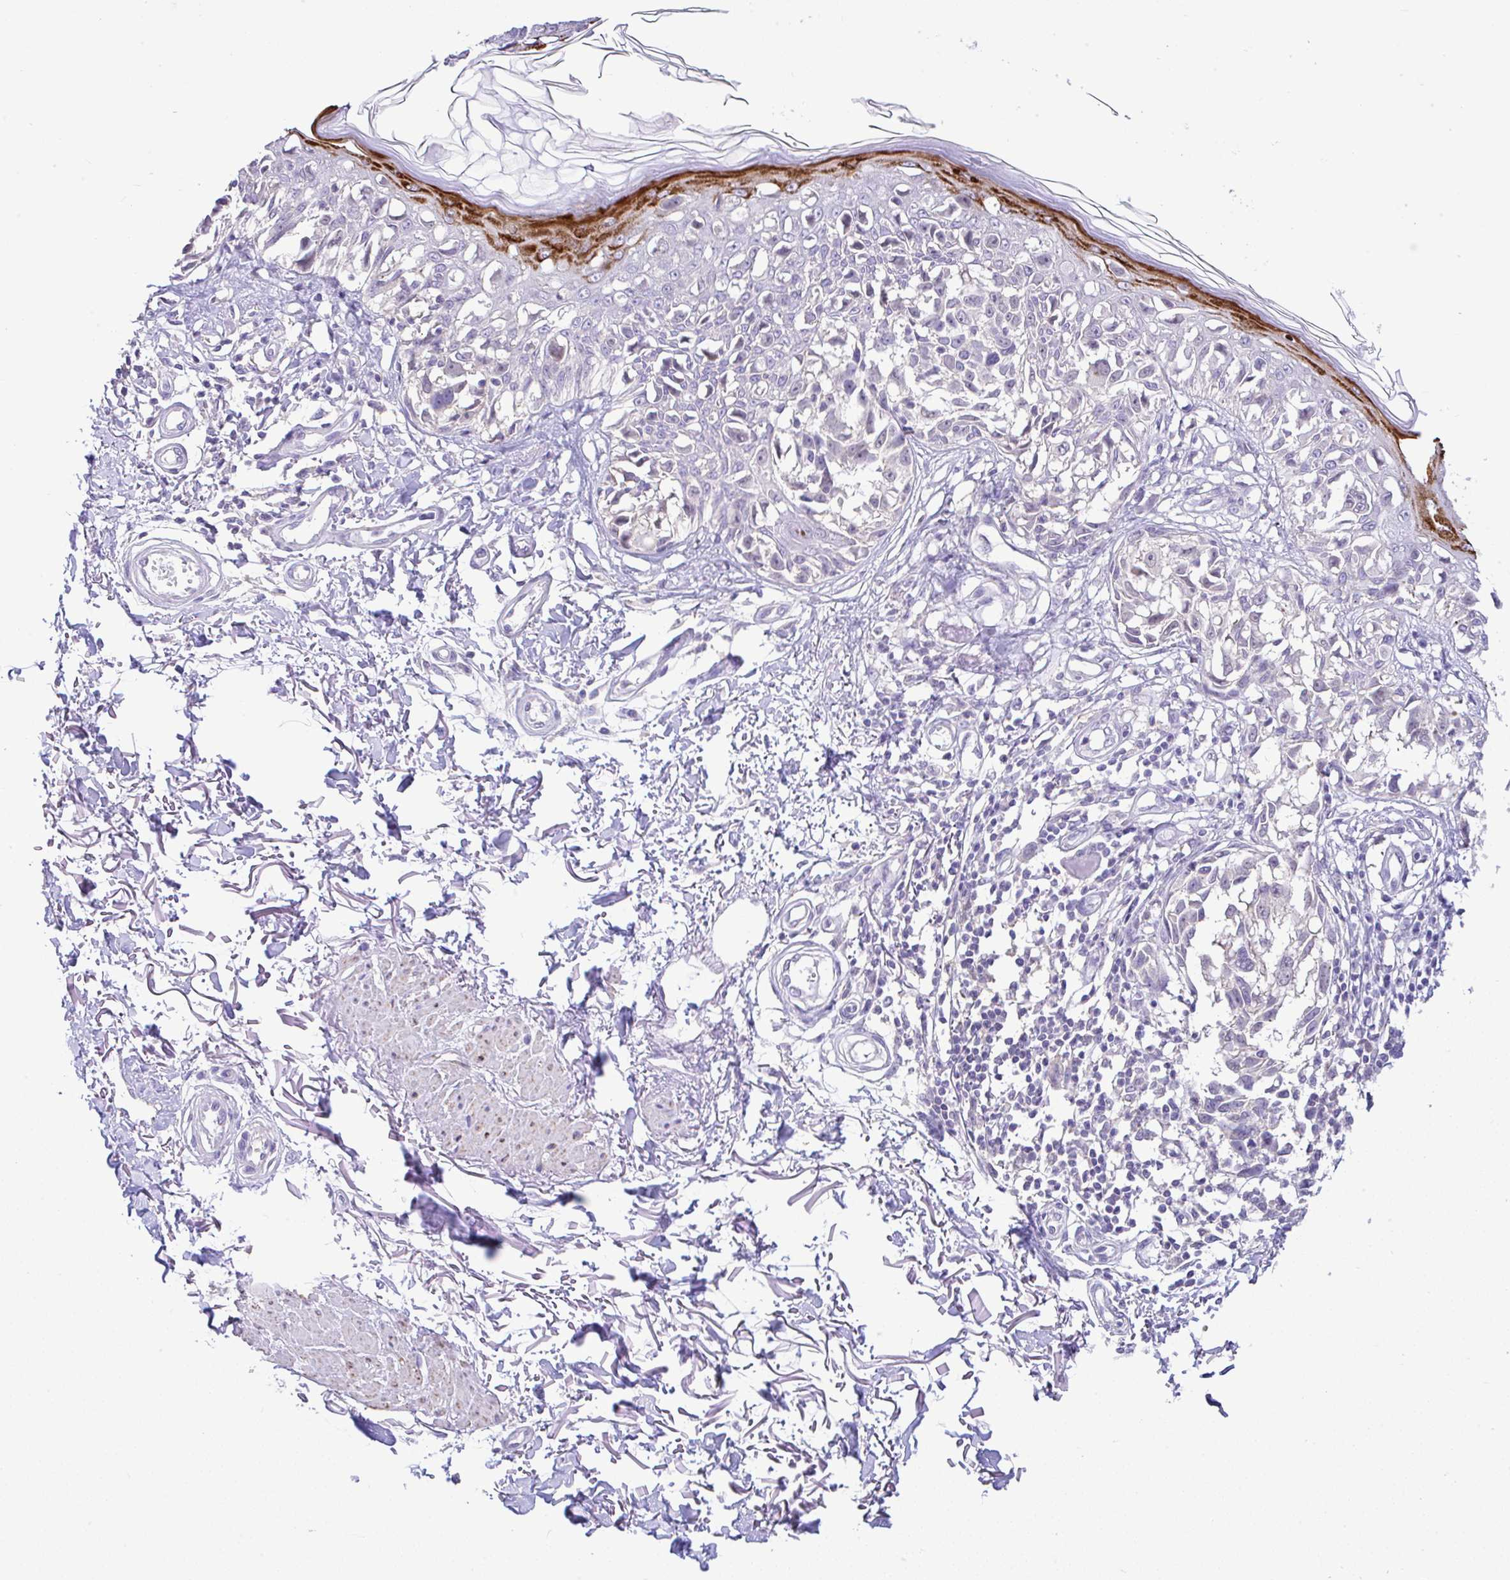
{"staining": {"intensity": "negative", "quantity": "none", "location": "none"}, "tissue": "melanoma", "cell_type": "Tumor cells", "image_type": "cancer", "snomed": [{"axis": "morphology", "description": "Malignant melanoma, NOS"}, {"axis": "topography", "description": "Skin"}], "caption": "The immunohistochemistry photomicrograph has no significant positivity in tumor cells of malignant melanoma tissue.", "gene": "CTU1", "patient": {"sex": "male", "age": 73}}